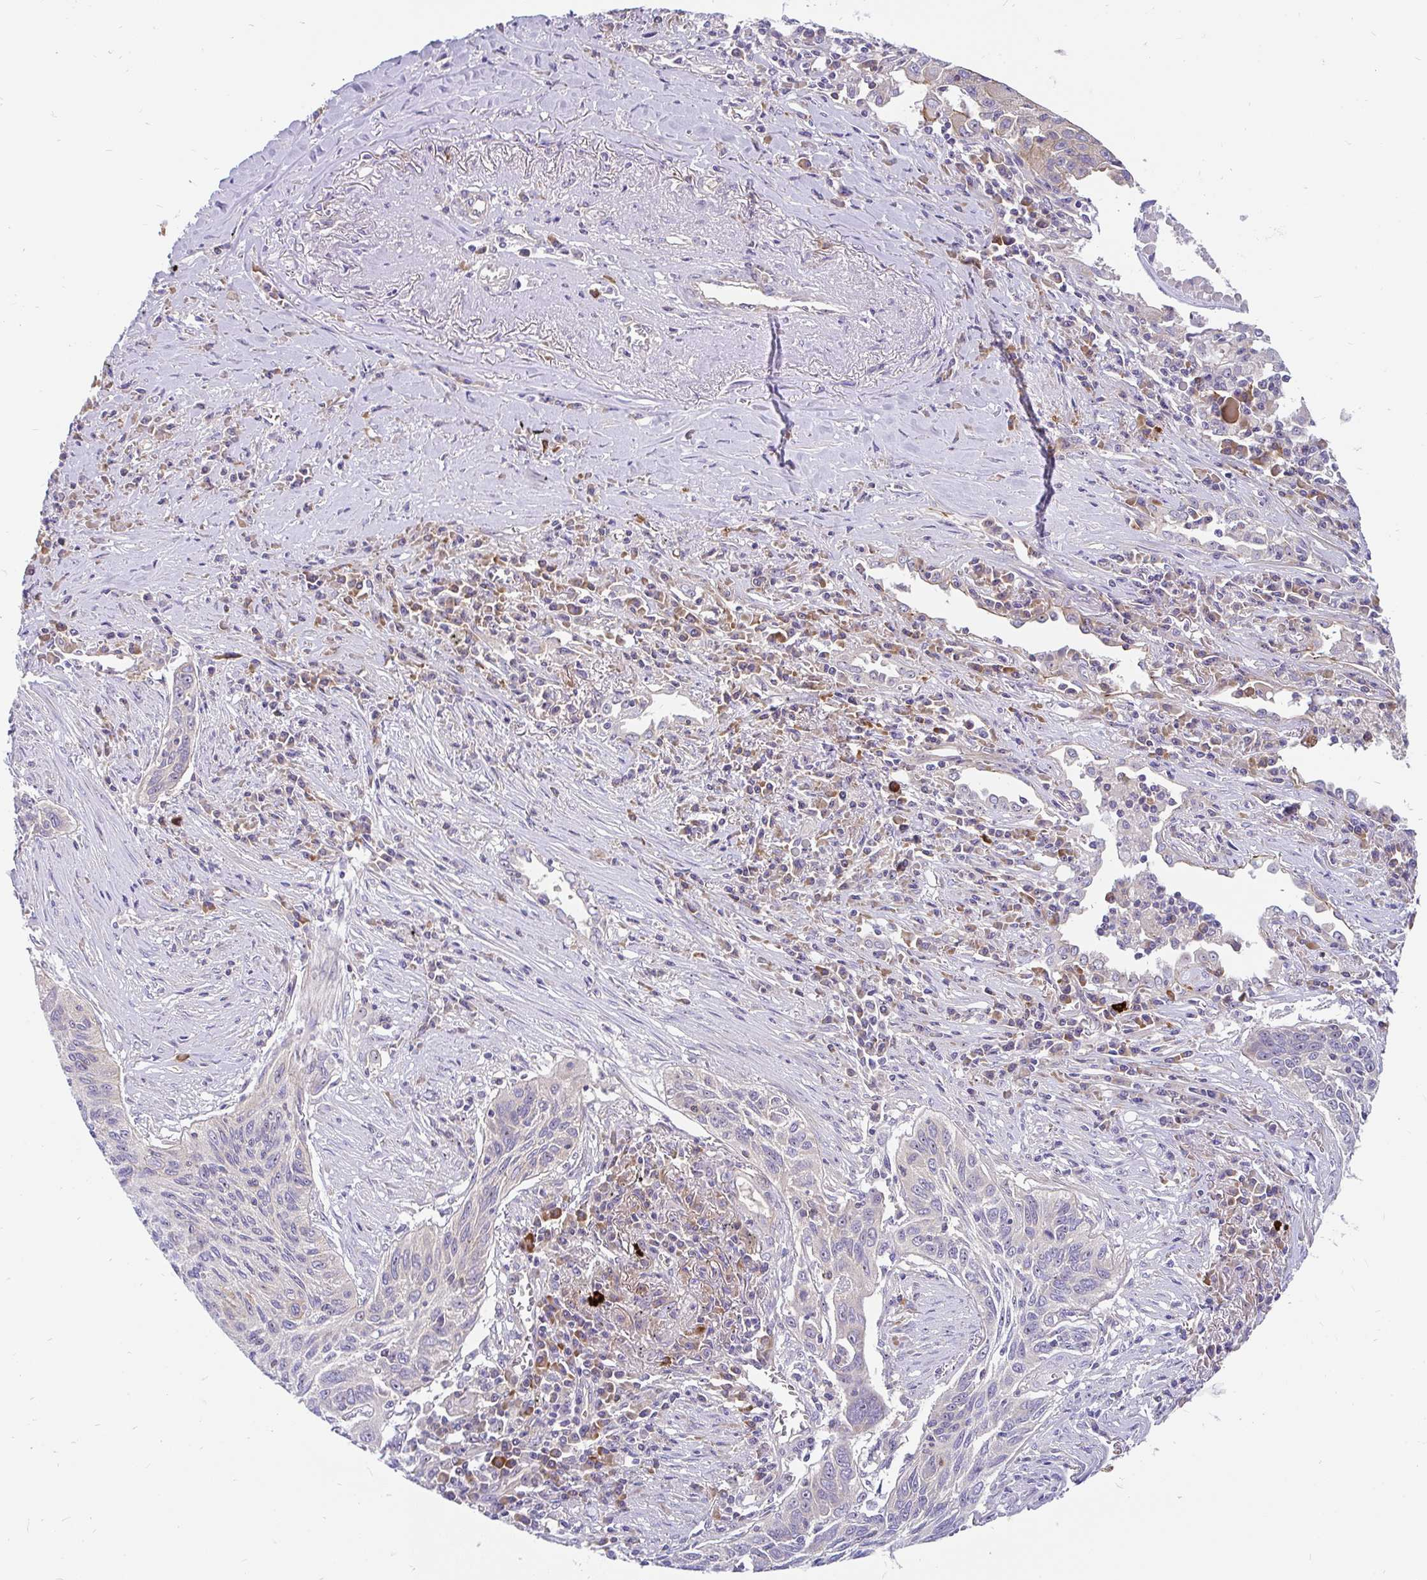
{"staining": {"intensity": "negative", "quantity": "none", "location": "none"}, "tissue": "lung cancer", "cell_type": "Tumor cells", "image_type": "cancer", "snomed": [{"axis": "morphology", "description": "Squamous cell carcinoma, NOS"}, {"axis": "topography", "description": "Lung"}], "caption": "An image of human lung squamous cell carcinoma is negative for staining in tumor cells.", "gene": "LRRC26", "patient": {"sex": "female", "age": 66}}